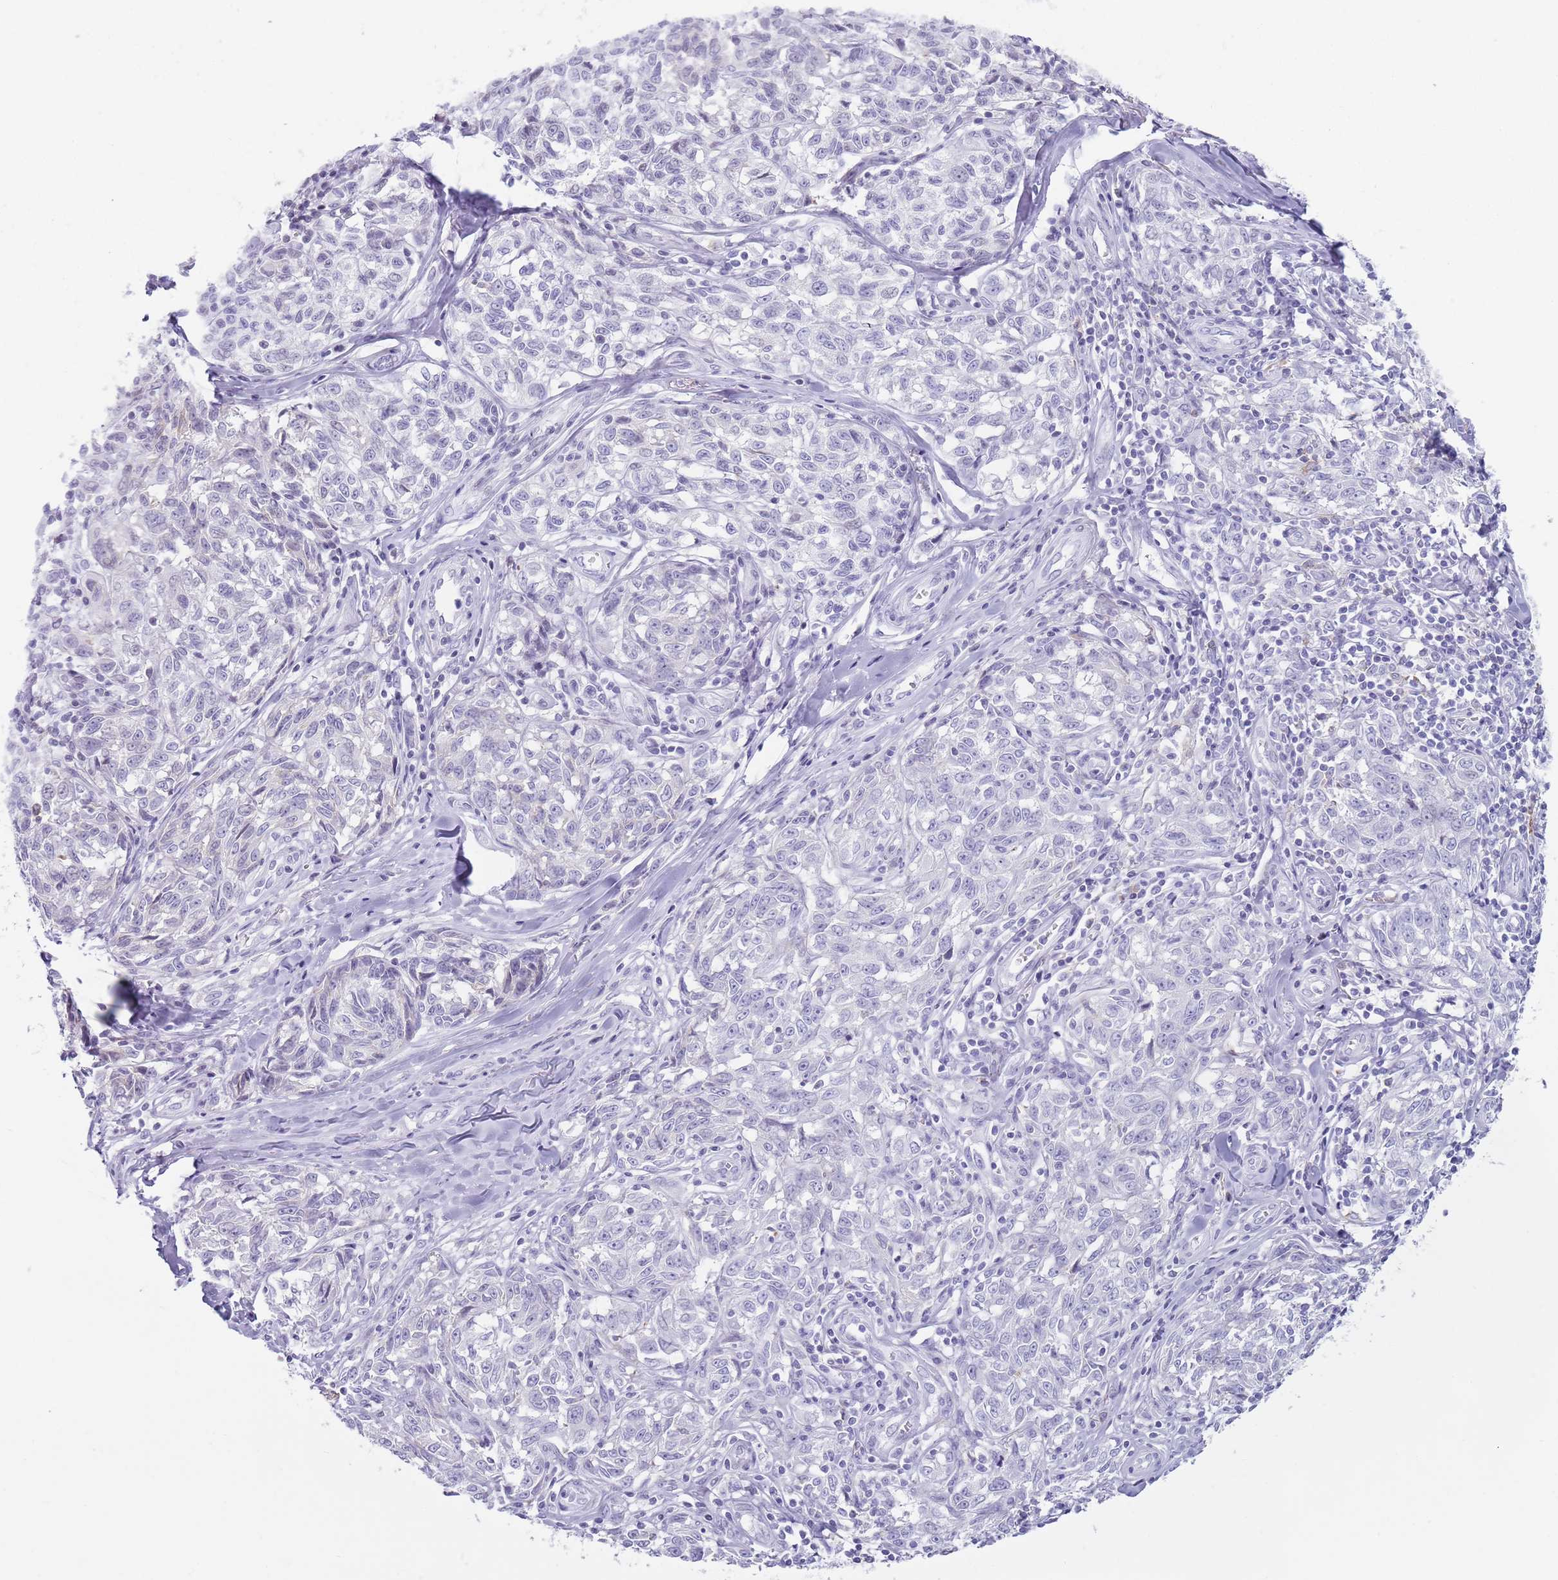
{"staining": {"intensity": "negative", "quantity": "none", "location": "none"}, "tissue": "melanoma", "cell_type": "Tumor cells", "image_type": "cancer", "snomed": [{"axis": "morphology", "description": "Normal tissue, NOS"}, {"axis": "morphology", "description": "Malignant melanoma, NOS"}, {"axis": "topography", "description": "Skin"}], "caption": "Immunohistochemistry (IHC) photomicrograph of melanoma stained for a protein (brown), which displays no expression in tumor cells.", "gene": "HDAC8", "patient": {"sex": "female", "age": 64}}